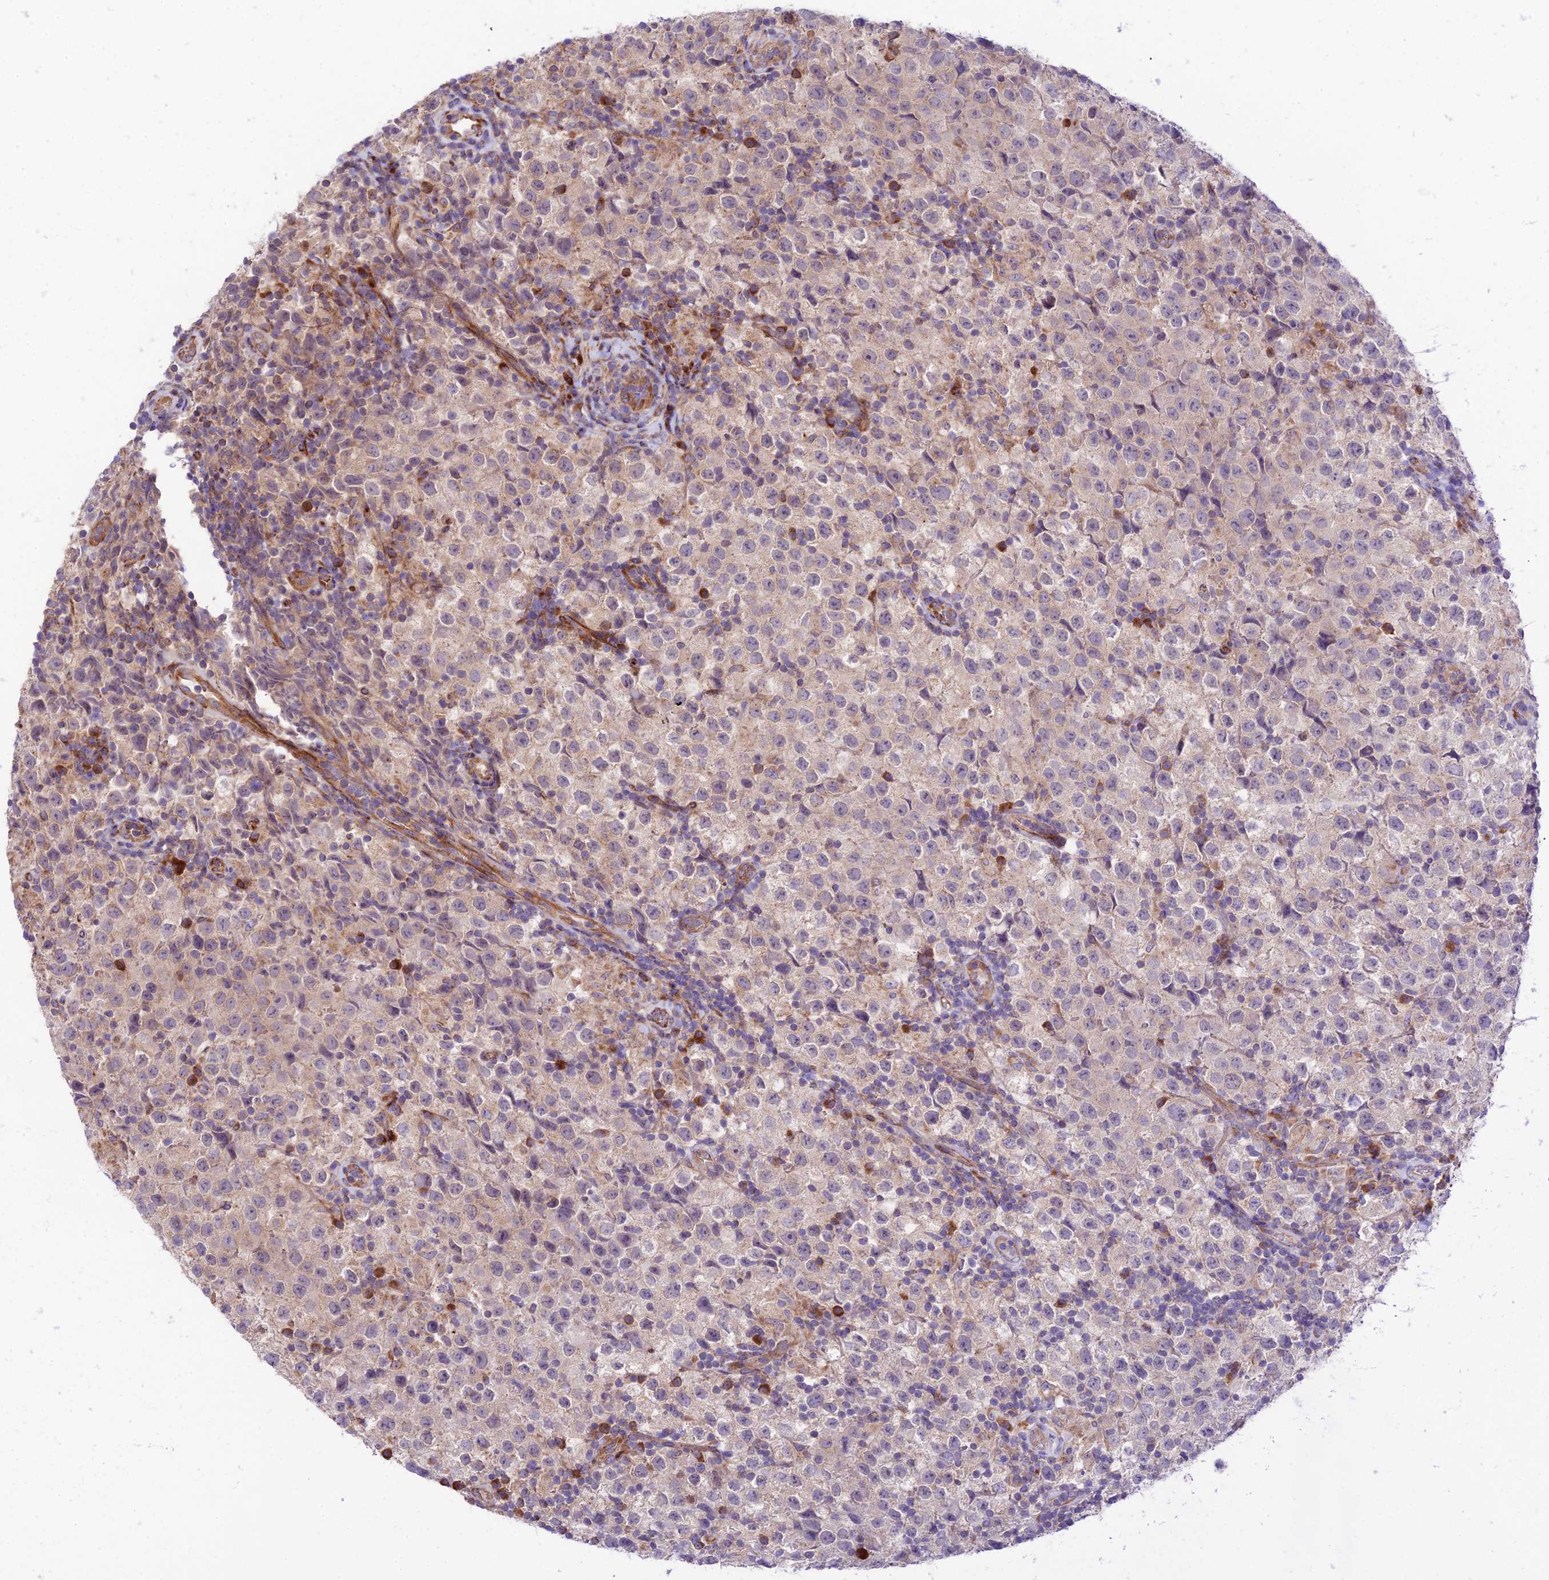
{"staining": {"intensity": "weak", "quantity": "<25%", "location": "cytoplasmic/membranous"}, "tissue": "testis cancer", "cell_type": "Tumor cells", "image_type": "cancer", "snomed": [{"axis": "morphology", "description": "Seminoma, NOS"}, {"axis": "morphology", "description": "Carcinoma, Embryonal, NOS"}, {"axis": "topography", "description": "Testis"}], "caption": "Testis seminoma was stained to show a protein in brown. There is no significant staining in tumor cells.", "gene": "VPS13C", "patient": {"sex": "male", "age": 41}}